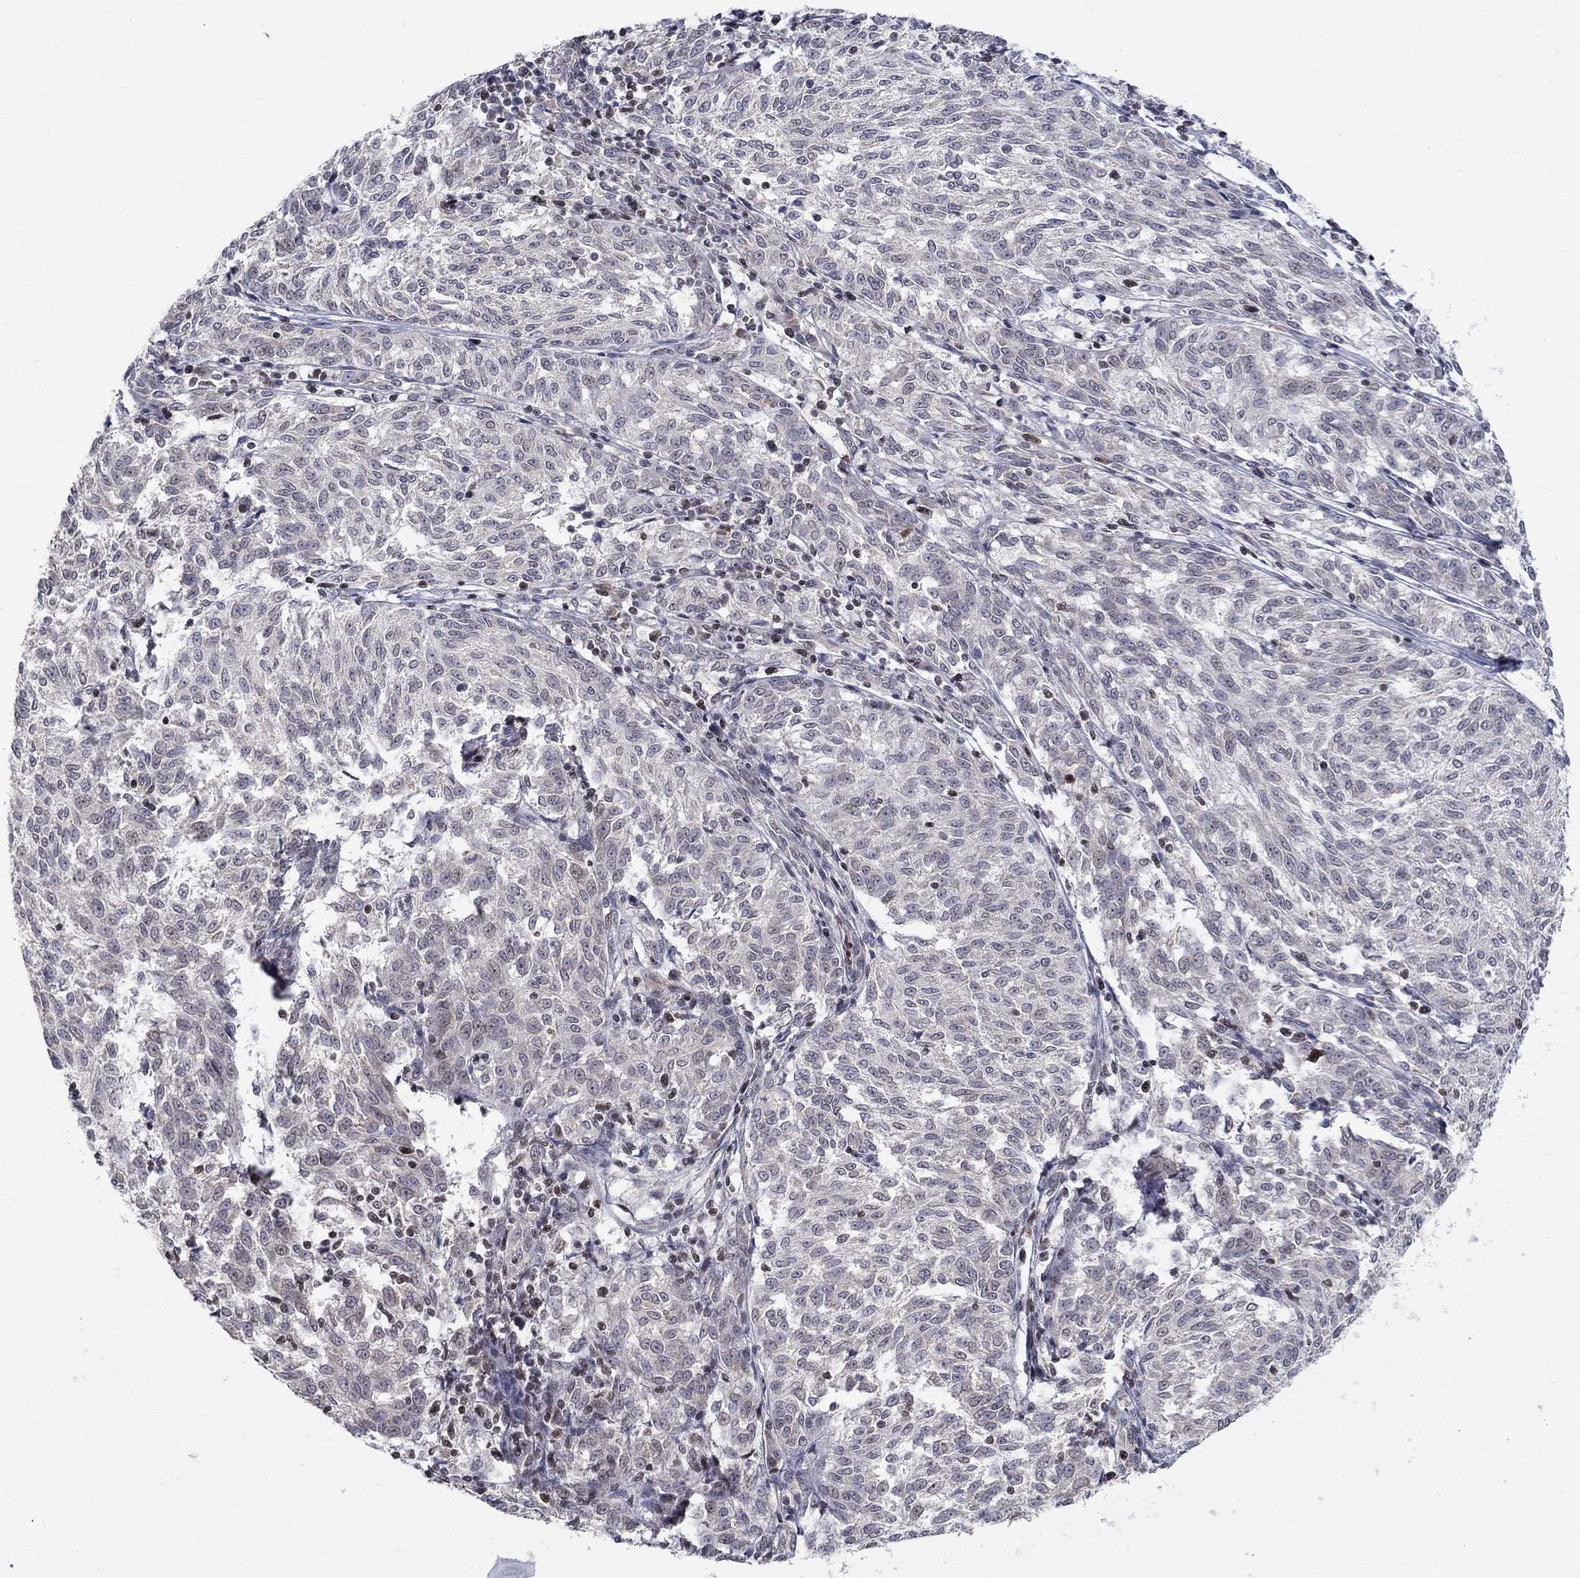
{"staining": {"intensity": "negative", "quantity": "none", "location": "none"}, "tissue": "melanoma", "cell_type": "Tumor cells", "image_type": "cancer", "snomed": [{"axis": "morphology", "description": "Malignant melanoma, NOS"}, {"axis": "topography", "description": "Skin"}], "caption": "Immunohistochemical staining of human melanoma displays no significant positivity in tumor cells. The staining was performed using DAB to visualize the protein expression in brown, while the nuclei were stained in blue with hematoxylin (Magnification: 20x).", "gene": "KLF12", "patient": {"sex": "female", "age": 72}}